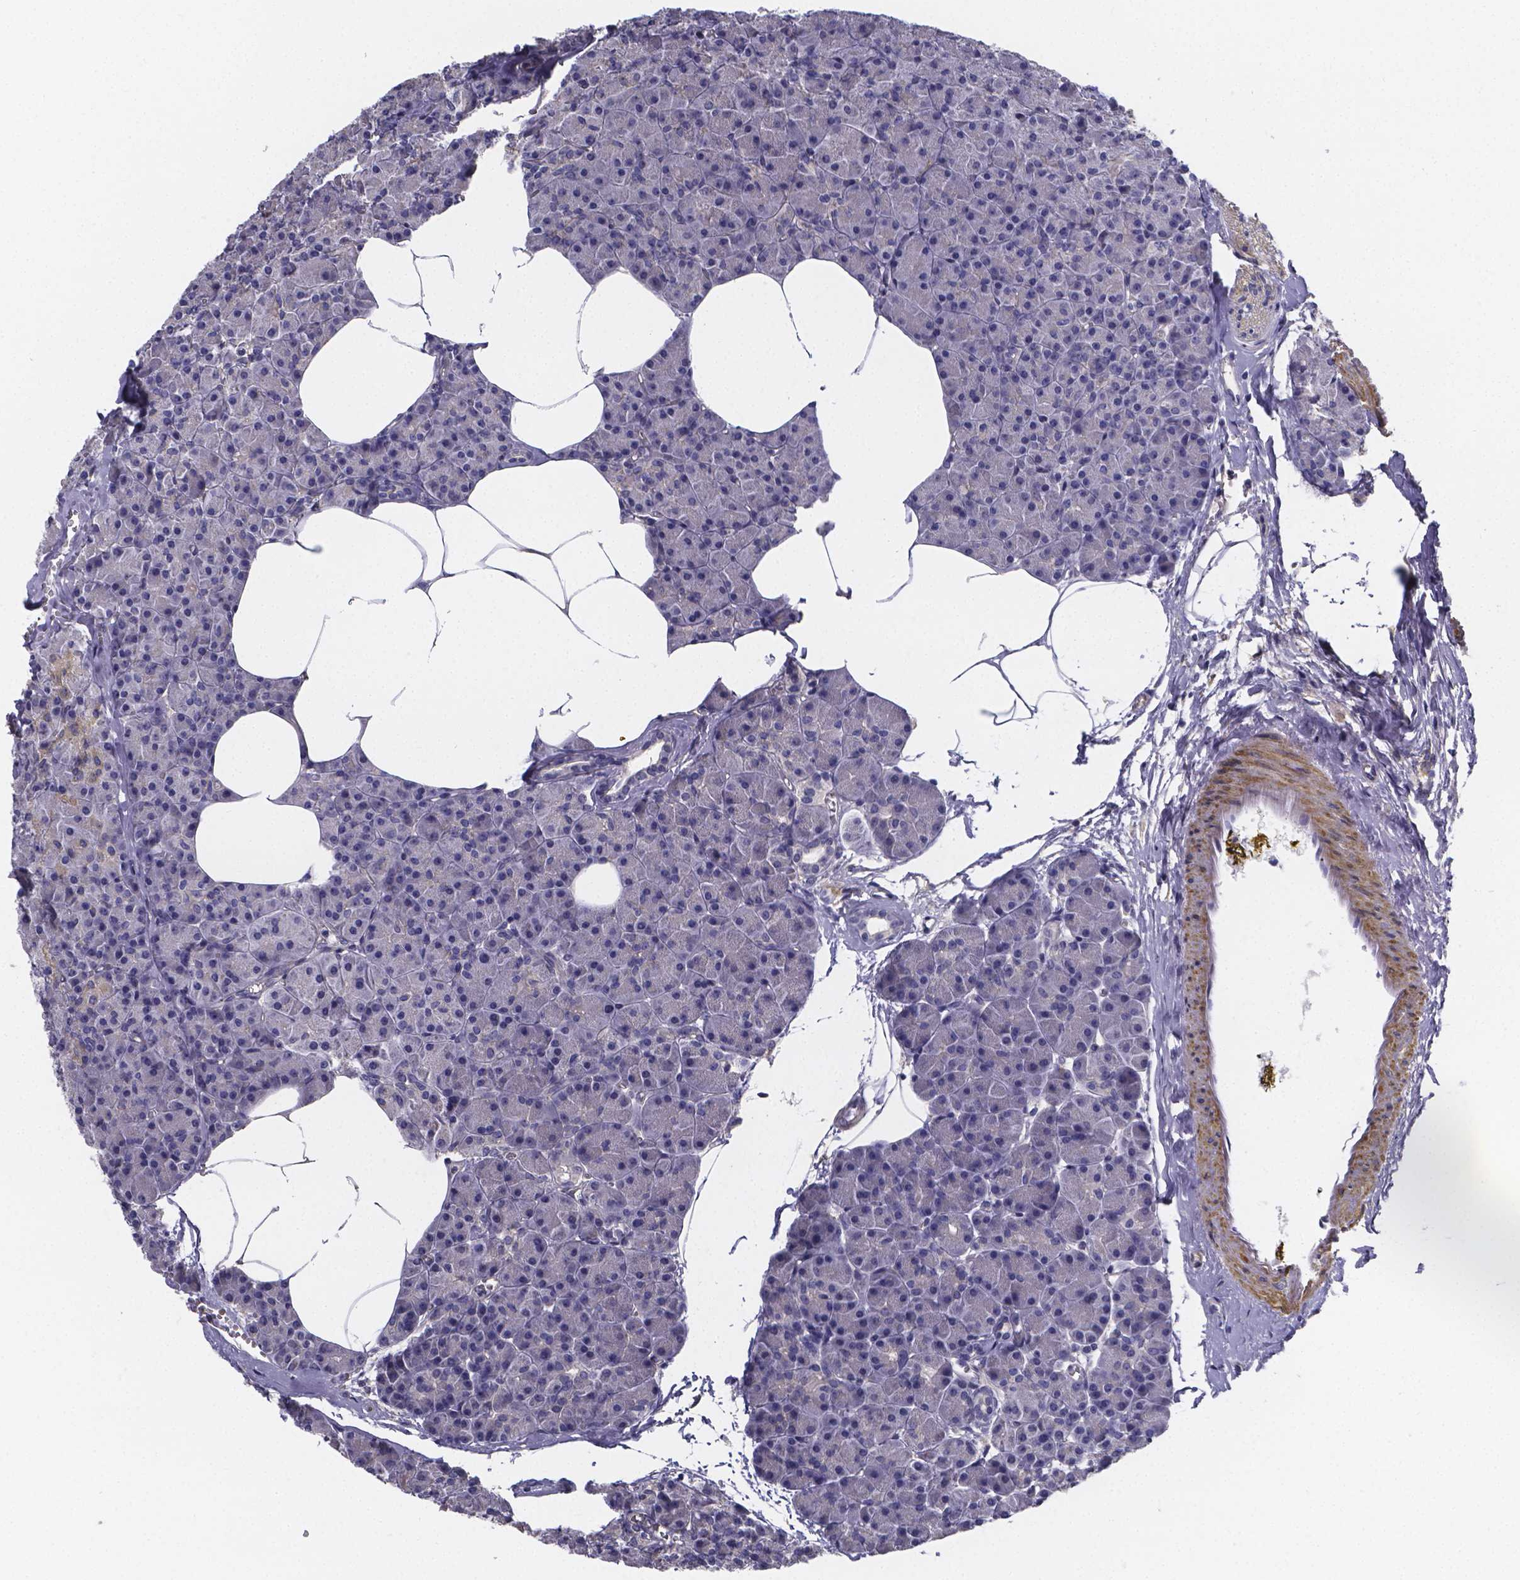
{"staining": {"intensity": "negative", "quantity": "none", "location": "none"}, "tissue": "pancreas", "cell_type": "Exocrine glandular cells", "image_type": "normal", "snomed": [{"axis": "morphology", "description": "Normal tissue, NOS"}, {"axis": "topography", "description": "Pancreas"}], "caption": "DAB (3,3'-diaminobenzidine) immunohistochemical staining of unremarkable pancreas shows no significant expression in exocrine glandular cells.", "gene": "RERG", "patient": {"sex": "female", "age": 45}}